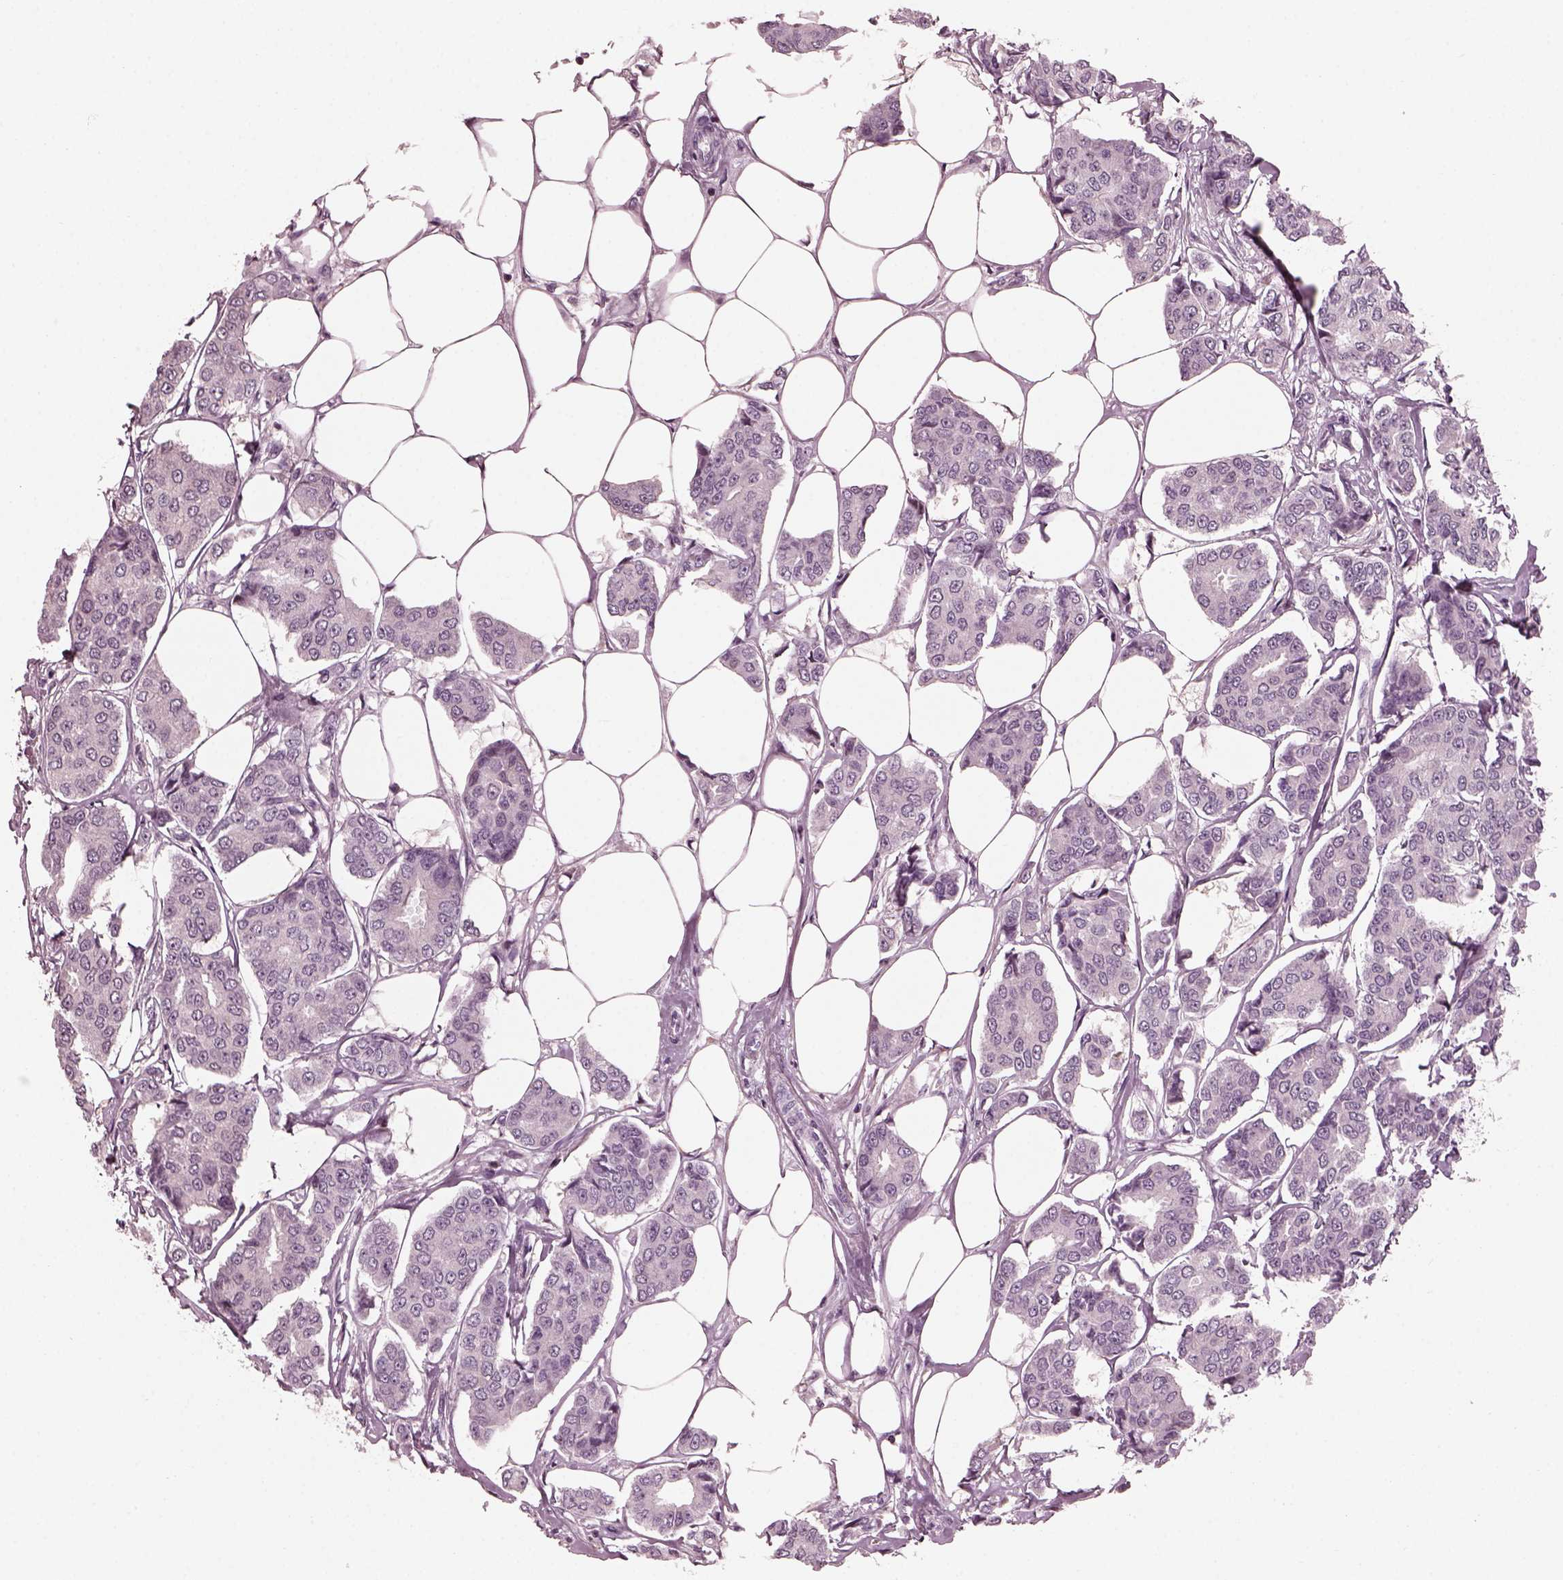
{"staining": {"intensity": "negative", "quantity": "none", "location": "none"}, "tissue": "breast cancer", "cell_type": "Tumor cells", "image_type": "cancer", "snomed": [{"axis": "morphology", "description": "Duct carcinoma"}, {"axis": "topography", "description": "Breast"}], "caption": "There is no significant staining in tumor cells of breast intraductal carcinoma.", "gene": "BFSP1", "patient": {"sex": "female", "age": 94}}